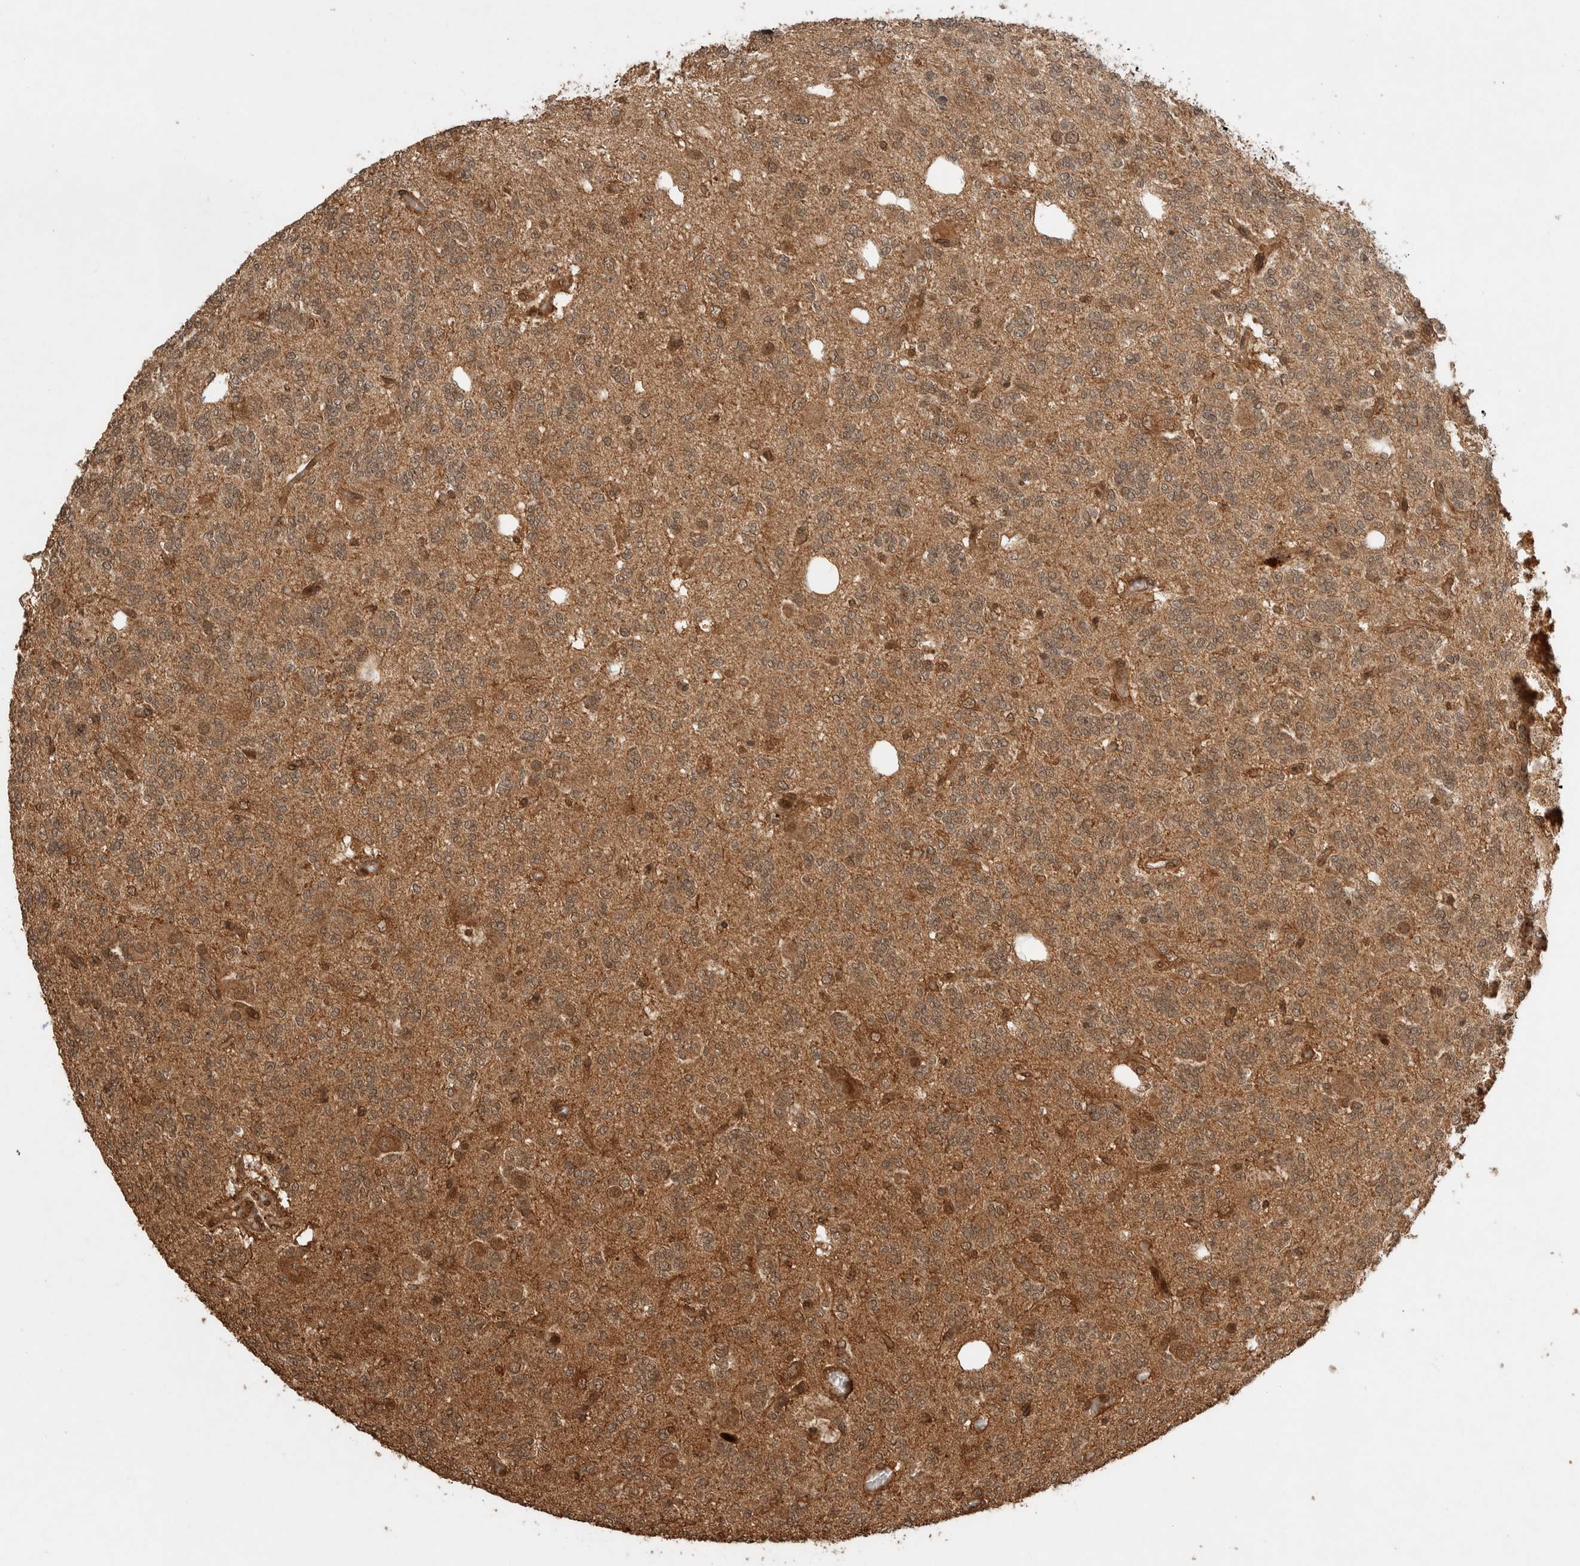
{"staining": {"intensity": "moderate", "quantity": "<25%", "location": "cytoplasmic/membranous,nuclear"}, "tissue": "glioma", "cell_type": "Tumor cells", "image_type": "cancer", "snomed": [{"axis": "morphology", "description": "Glioma, malignant, Low grade"}, {"axis": "topography", "description": "Brain"}], "caption": "The immunohistochemical stain shows moderate cytoplasmic/membranous and nuclear expression in tumor cells of glioma tissue.", "gene": "CNTROB", "patient": {"sex": "male", "age": 38}}